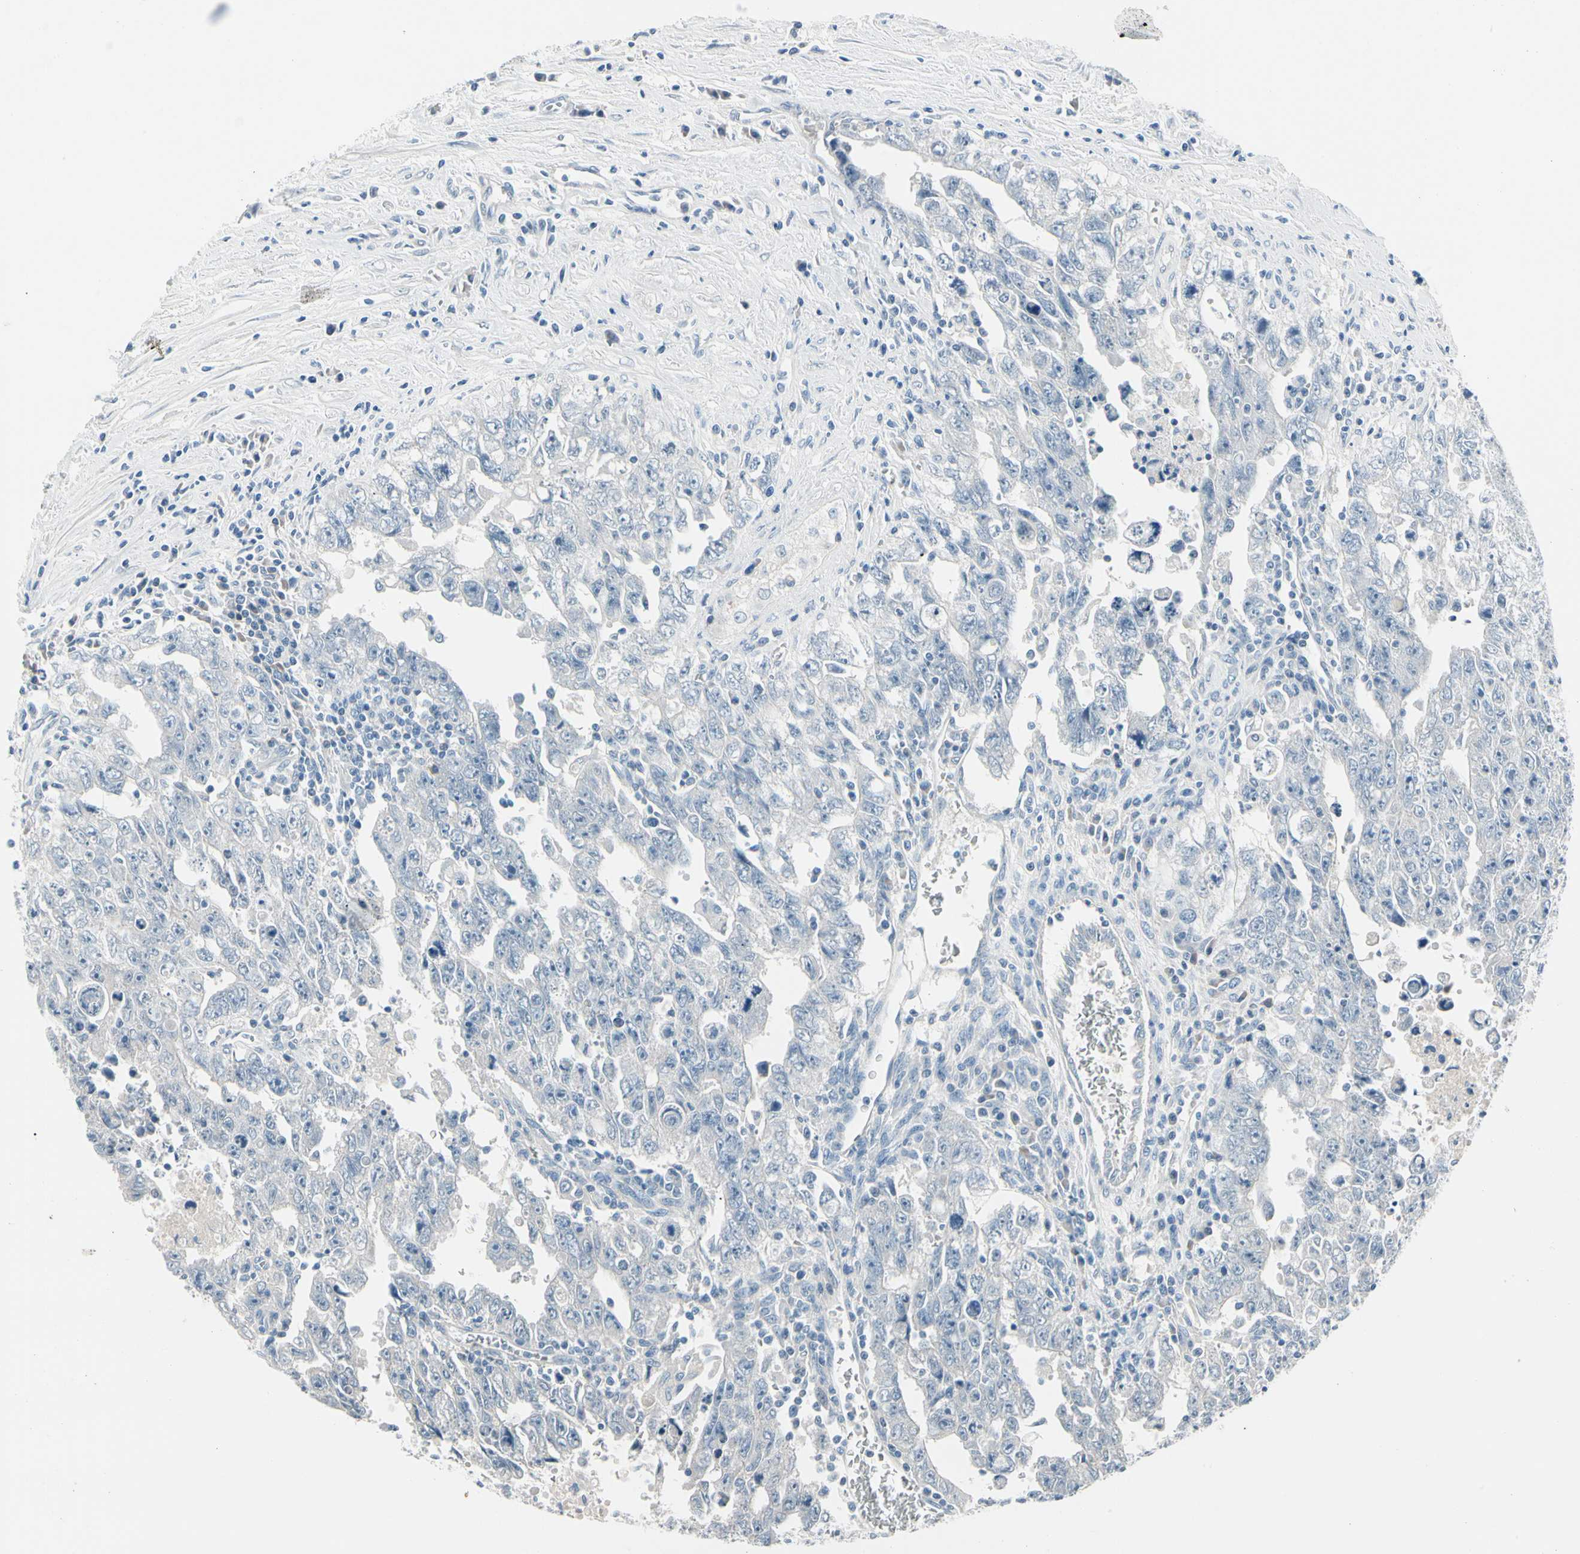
{"staining": {"intensity": "negative", "quantity": "none", "location": "none"}, "tissue": "testis cancer", "cell_type": "Tumor cells", "image_type": "cancer", "snomed": [{"axis": "morphology", "description": "Carcinoma, Embryonal, NOS"}, {"axis": "topography", "description": "Testis"}], "caption": "Immunohistochemistry image of testis cancer stained for a protein (brown), which displays no staining in tumor cells.", "gene": "PGR", "patient": {"sex": "male", "age": 28}}